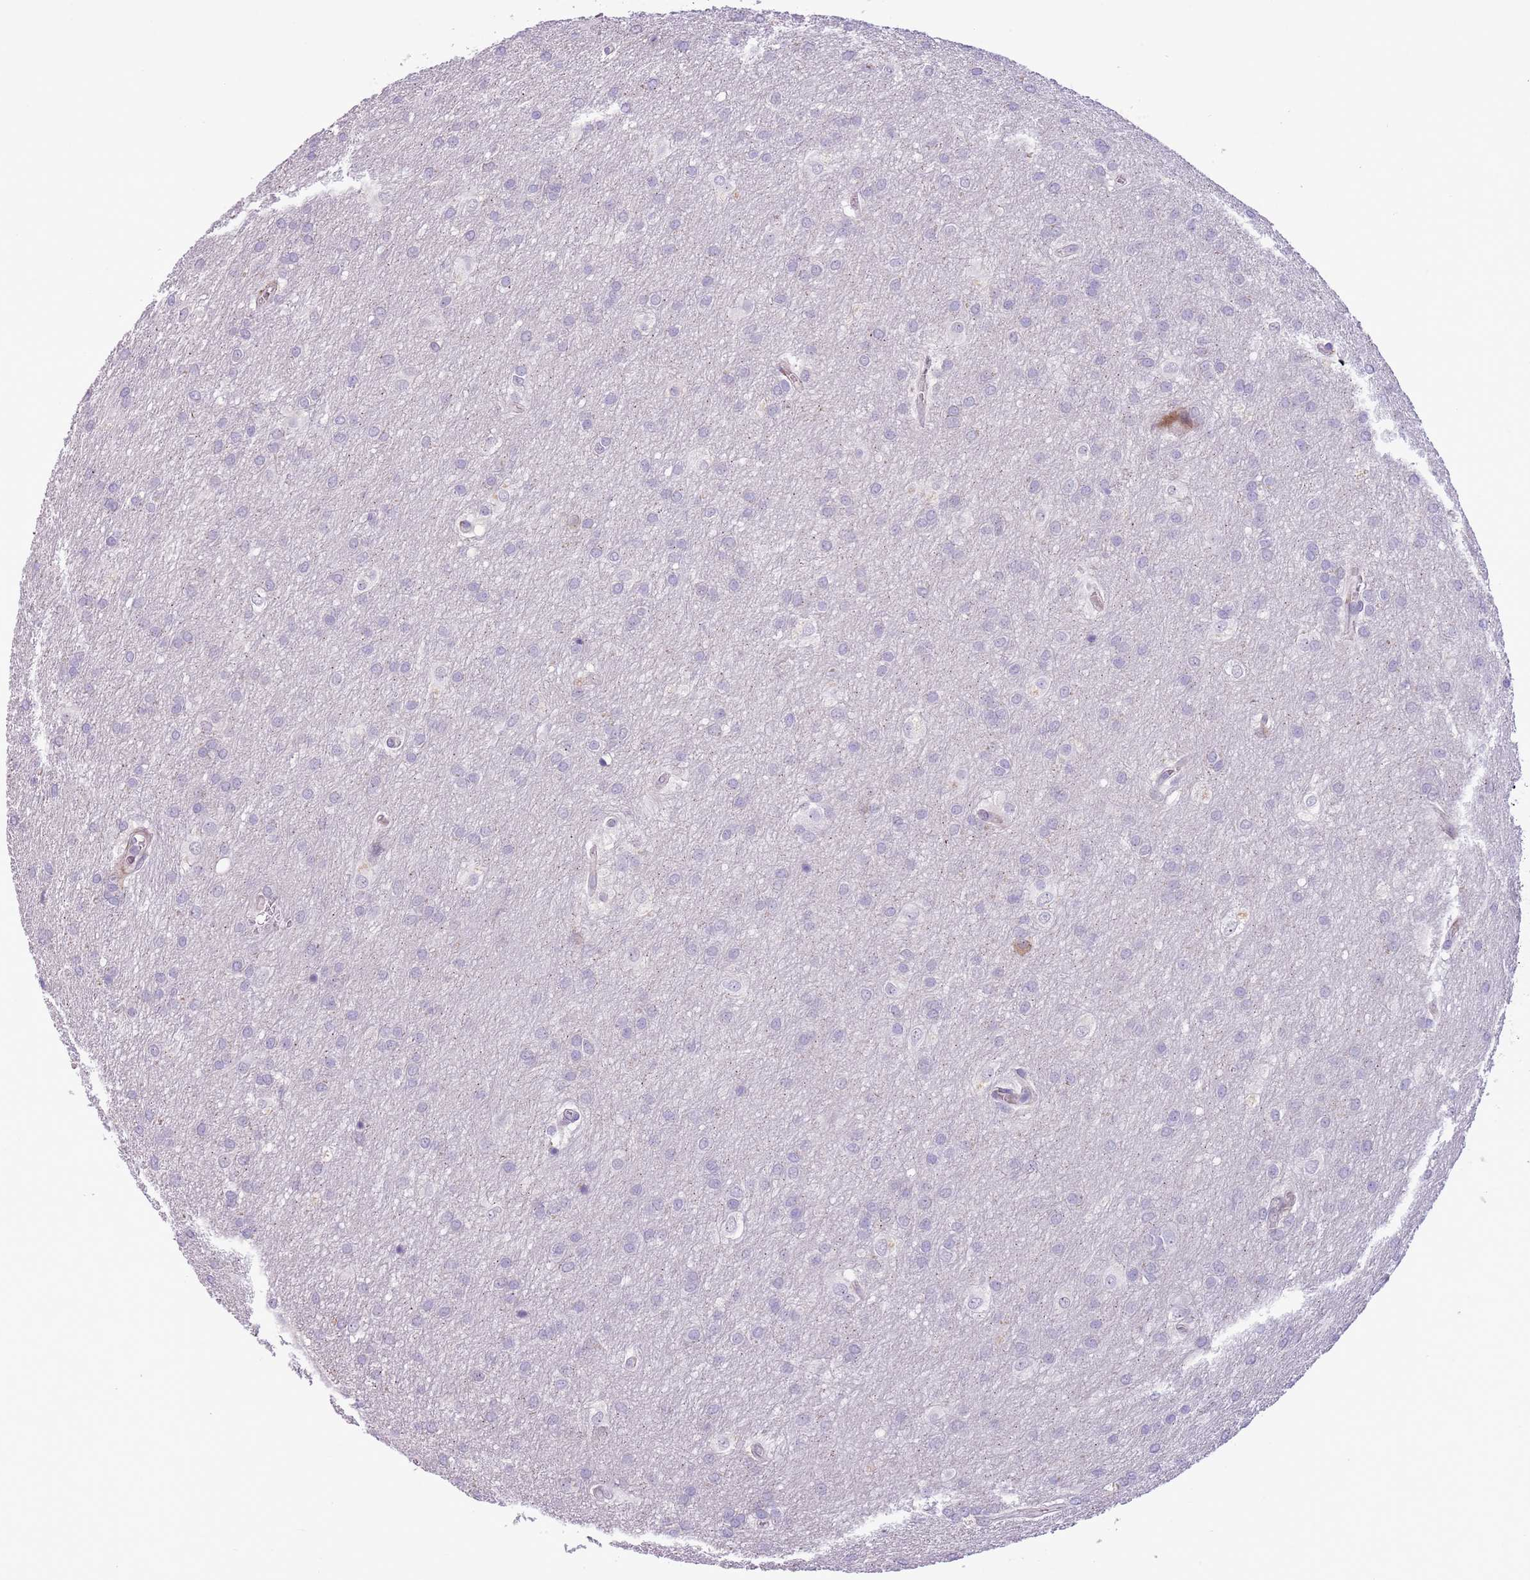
{"staining": {"intensity": "negative", "quantity": "none", "location": "none"}, "tissue": "glioma", "cell_type": "Tumor cells", "image_type": "cancer", "snomed": [{"axis": "morphology", "description": "Glioma, malignant, Low grade"}, {"axis": "topography", "description": "Brain"}], "caption": "This image is of glioma stained with immunohistochemistry (IHC) to label a protein in brown with the nuclei are counter-stained blue. There is no positivity in tumor cells.", "gene": "MRPL32", "patient": {"sex": "male", "age": 66}}